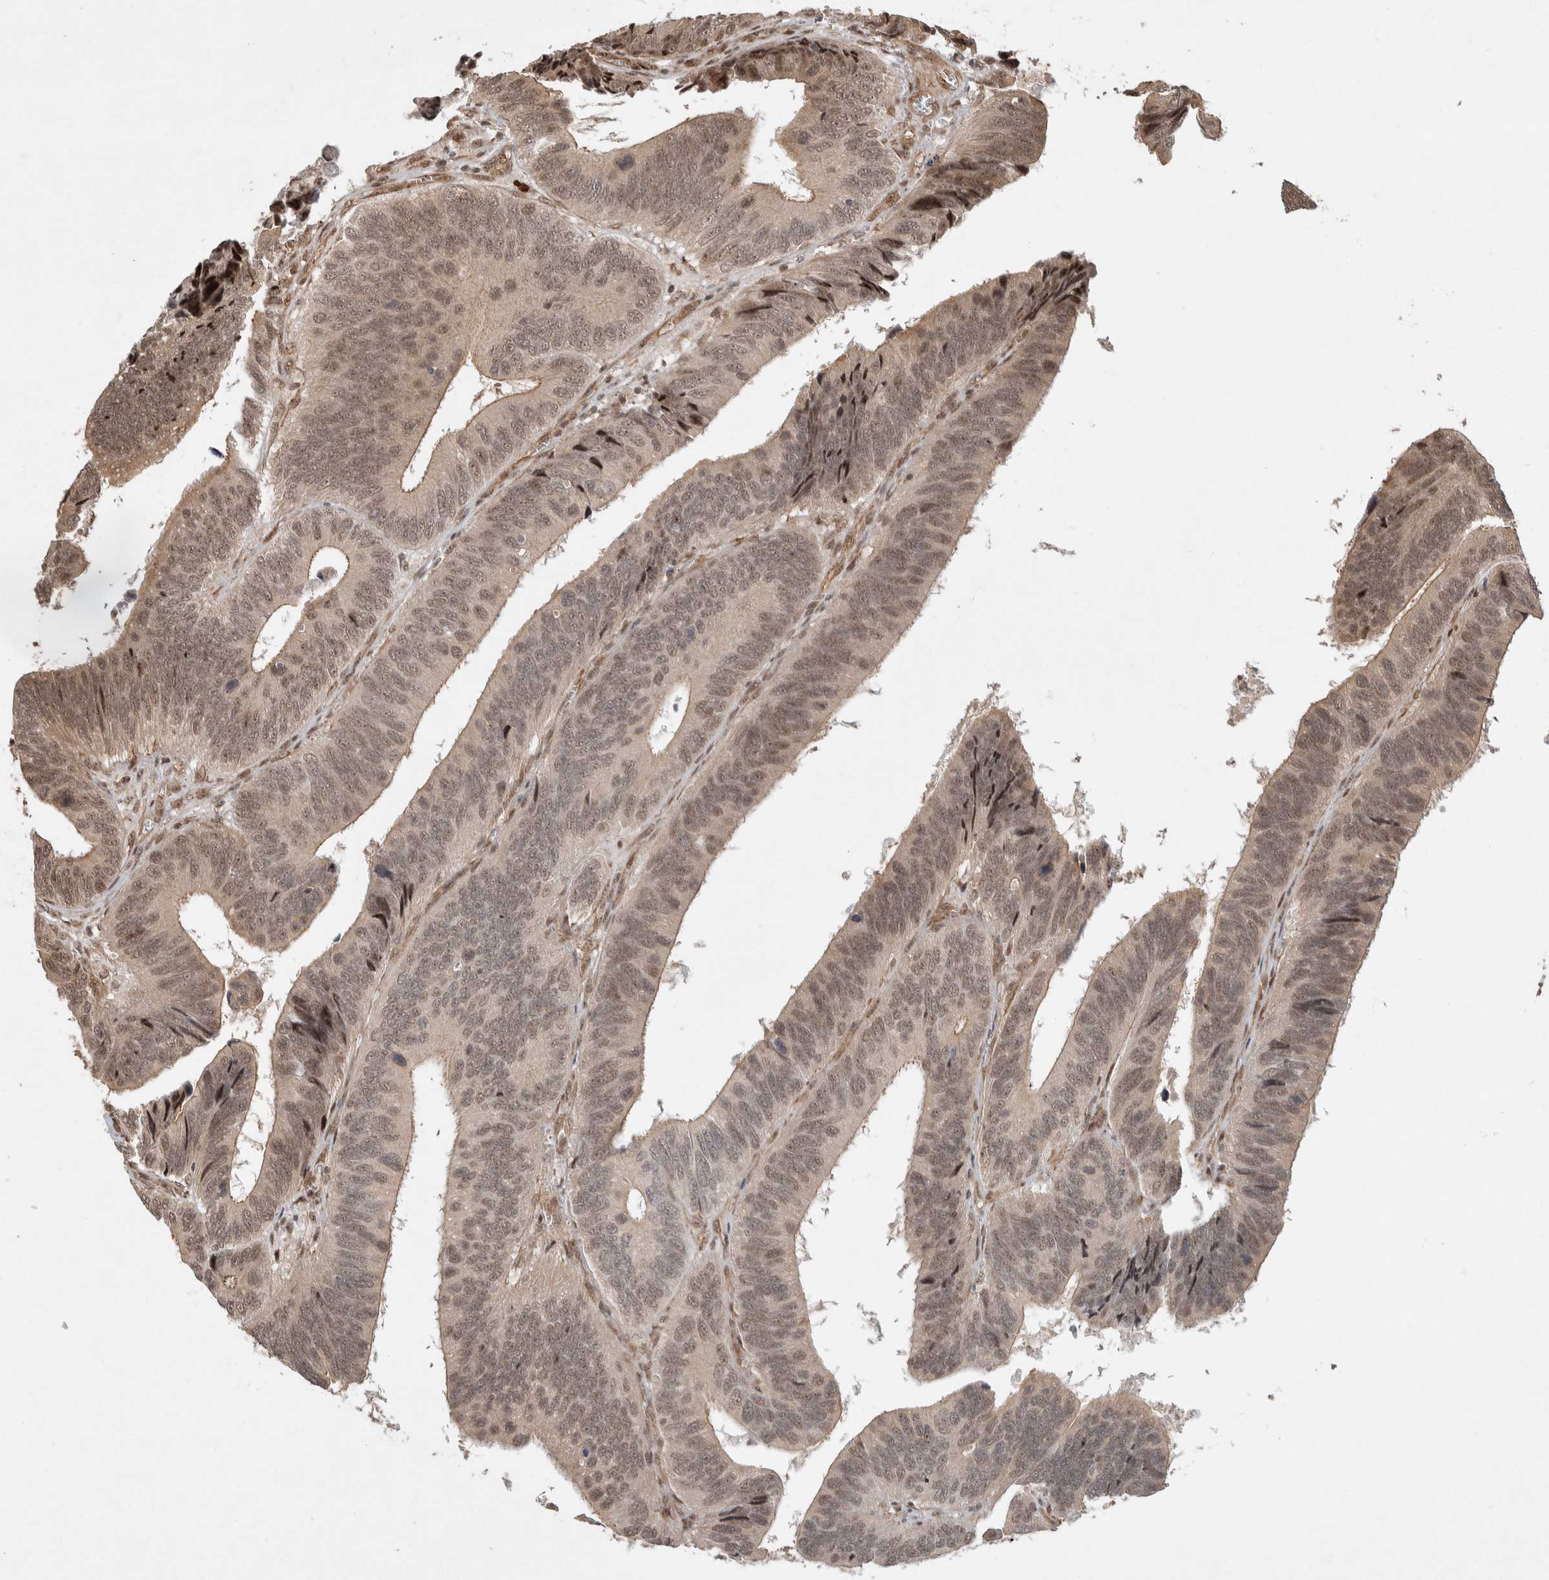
{"staining": {"intensity": "weak", "quantity": ">75%", "location": "nuclear"}, "tissue": "colorectal cancer", "cell_type": "Tumor cells", "image_type": "cancer", "snomed": [{"axis": "morphology", "description": "Adenocarcinoma, NOS"}, {"axis": "topography", "description": "Colon"}], "caption": "Weak nuclear expression for a protein is identified in approximately >75% of tumor cells of colorectal adenocarcinoma using immunohistochemistry (IHC).", "gene": "TOR1B", "patient": {"sex": "male", "age": 72}}